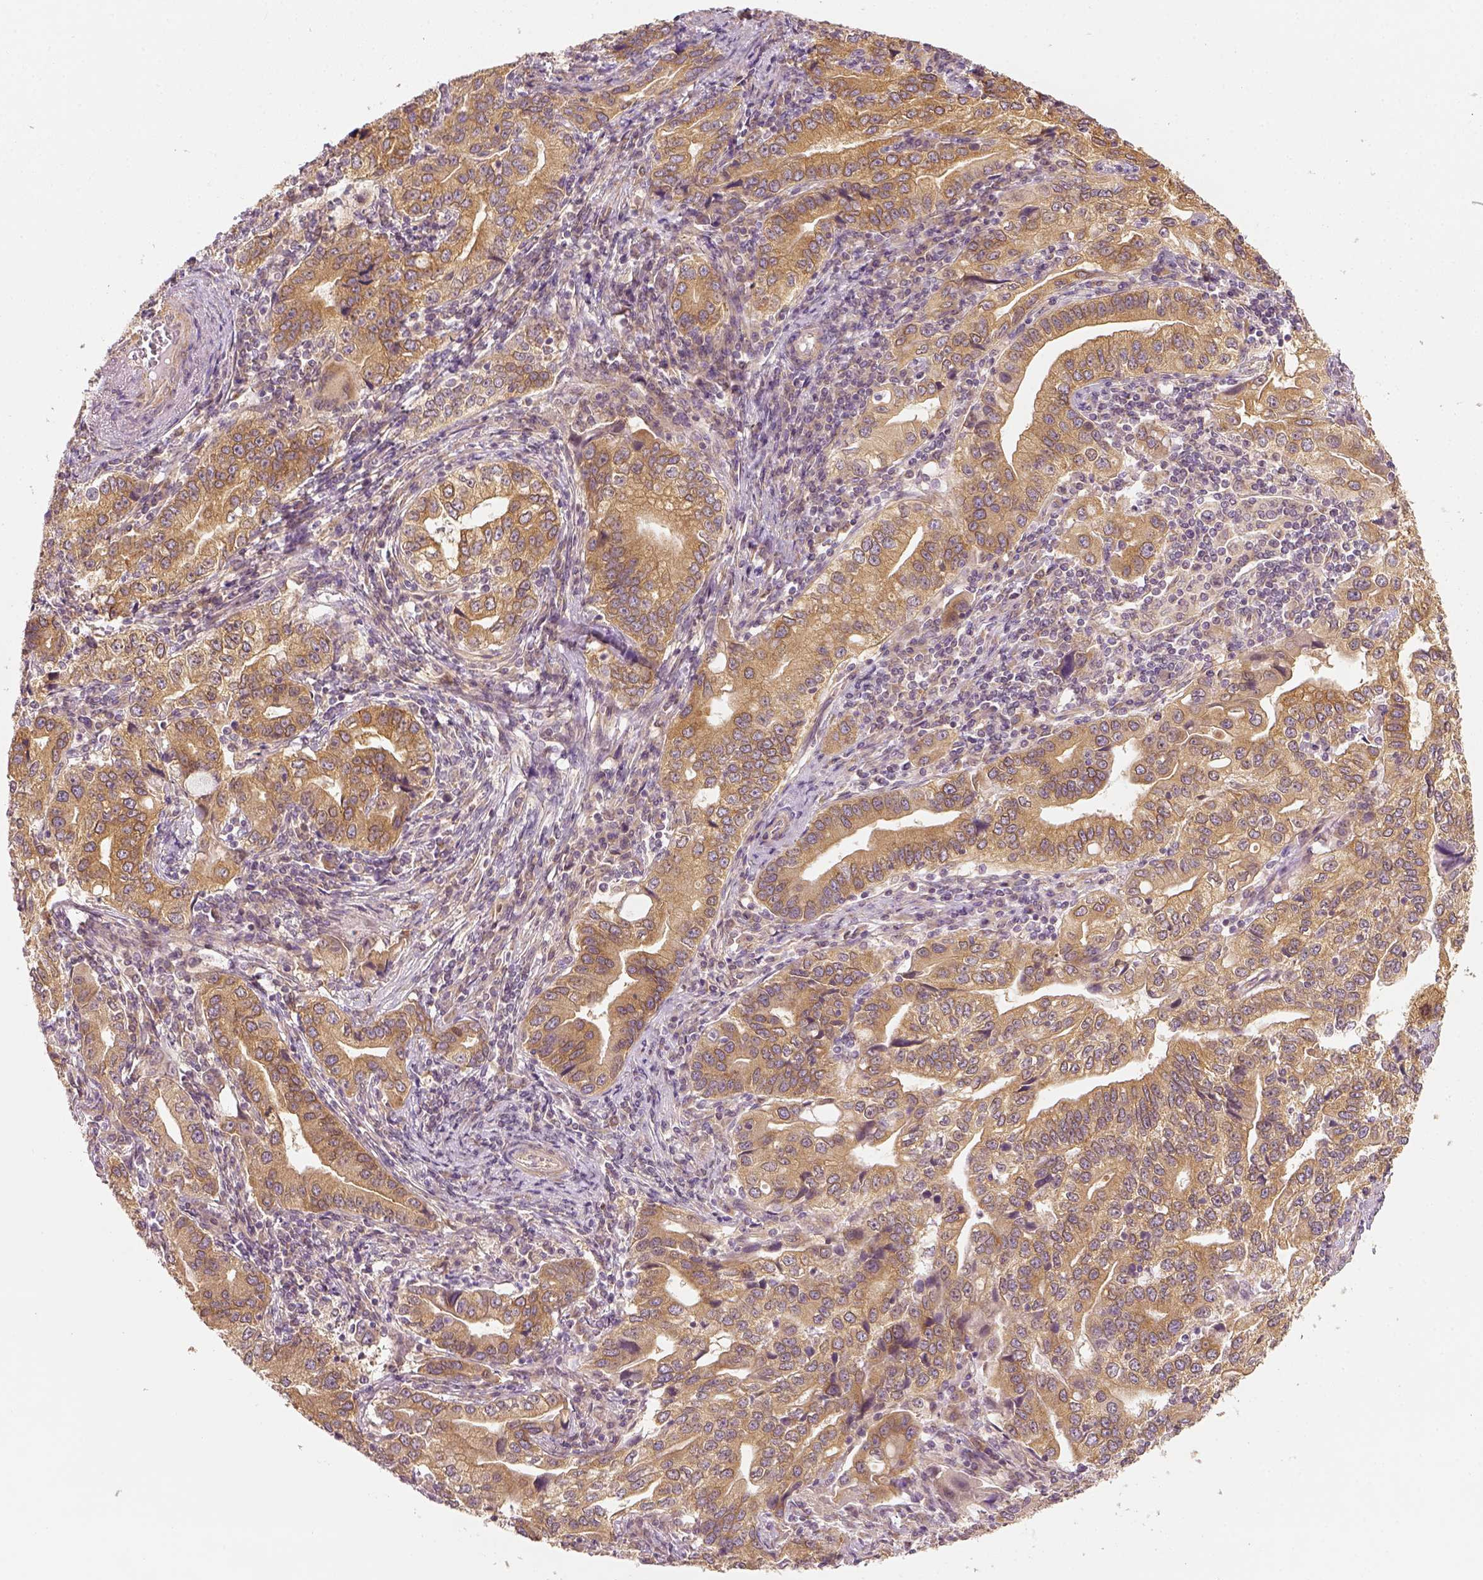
{"staining": {"intensity": "moderate", "quantity": ">75%", "location": "cytoplasmic/membranous"}, "tissue": "stomach cancer", "cell_type": "Tumor cells", "image_type": "cancer", "snomed": [{"axis": "morphology", "description": "Adenocarcinoma, NOS"}, {"axis": "topography", "description": "Stomach, lower"}], "caption": "Immunohistochemical staining of human stomach adenocarcinoma displays medium levels of moderate cytoplasmic/membranous protein positivity in approximately >75% of tumor cells. Nuclei are stained in blue.", "gene": "PAIP1", "patient": {"sex": "female", "age": 72}}